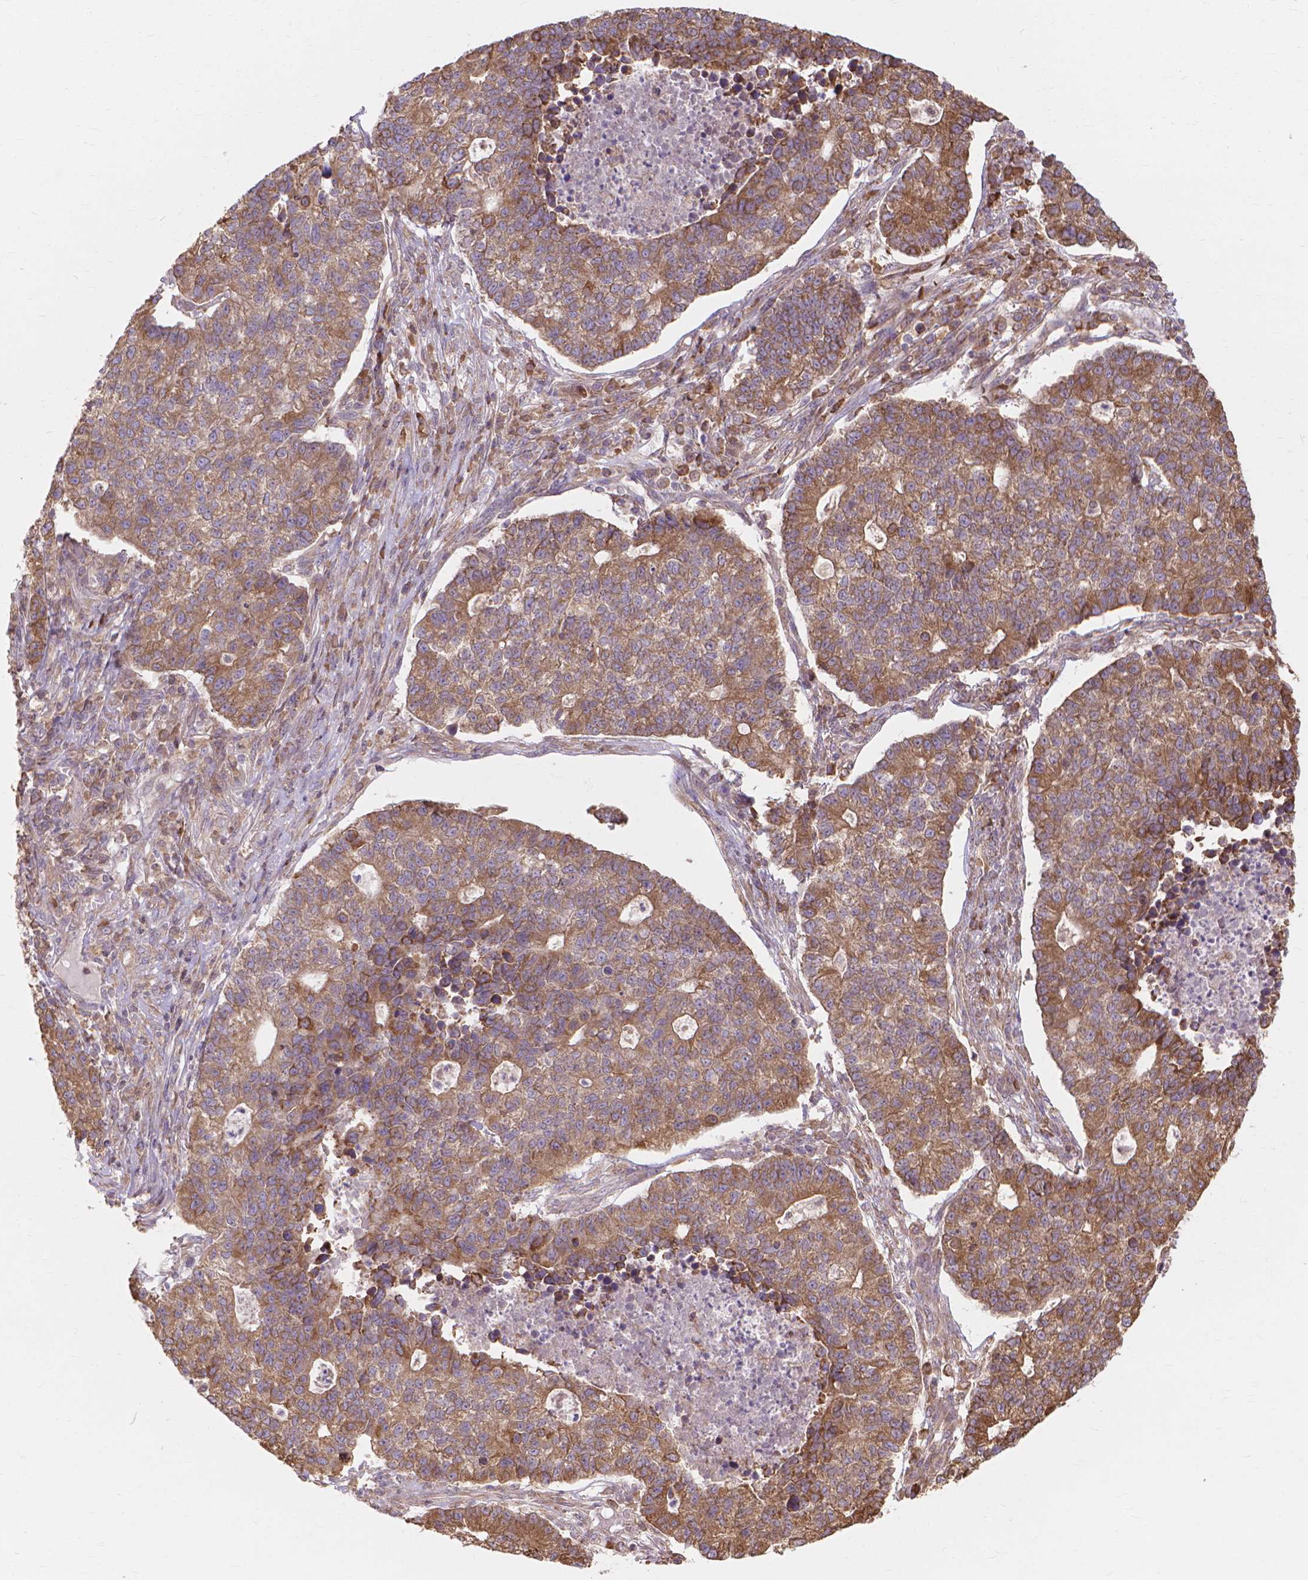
{"staining": {"intensity": "moderate", "quantity": ">75%", "location": "cytoplasmic/membranous"}, "tissue": "lung cancer", "cell_type": "Tumor cells", "image_type": "cancer", "snomed": [{"axis": "morphology", "description": "Adenocarcinoma, NOS"}, {"axis": "topography", "description": "Lung"}], "caption": "Moderate cytoplasmic/membranous expression for a protein is identified in approximately >75% of tumor cells of lung cancer using IHC.", "gene": "TAB2", "patient": {"sex": "male", "age": 57}}